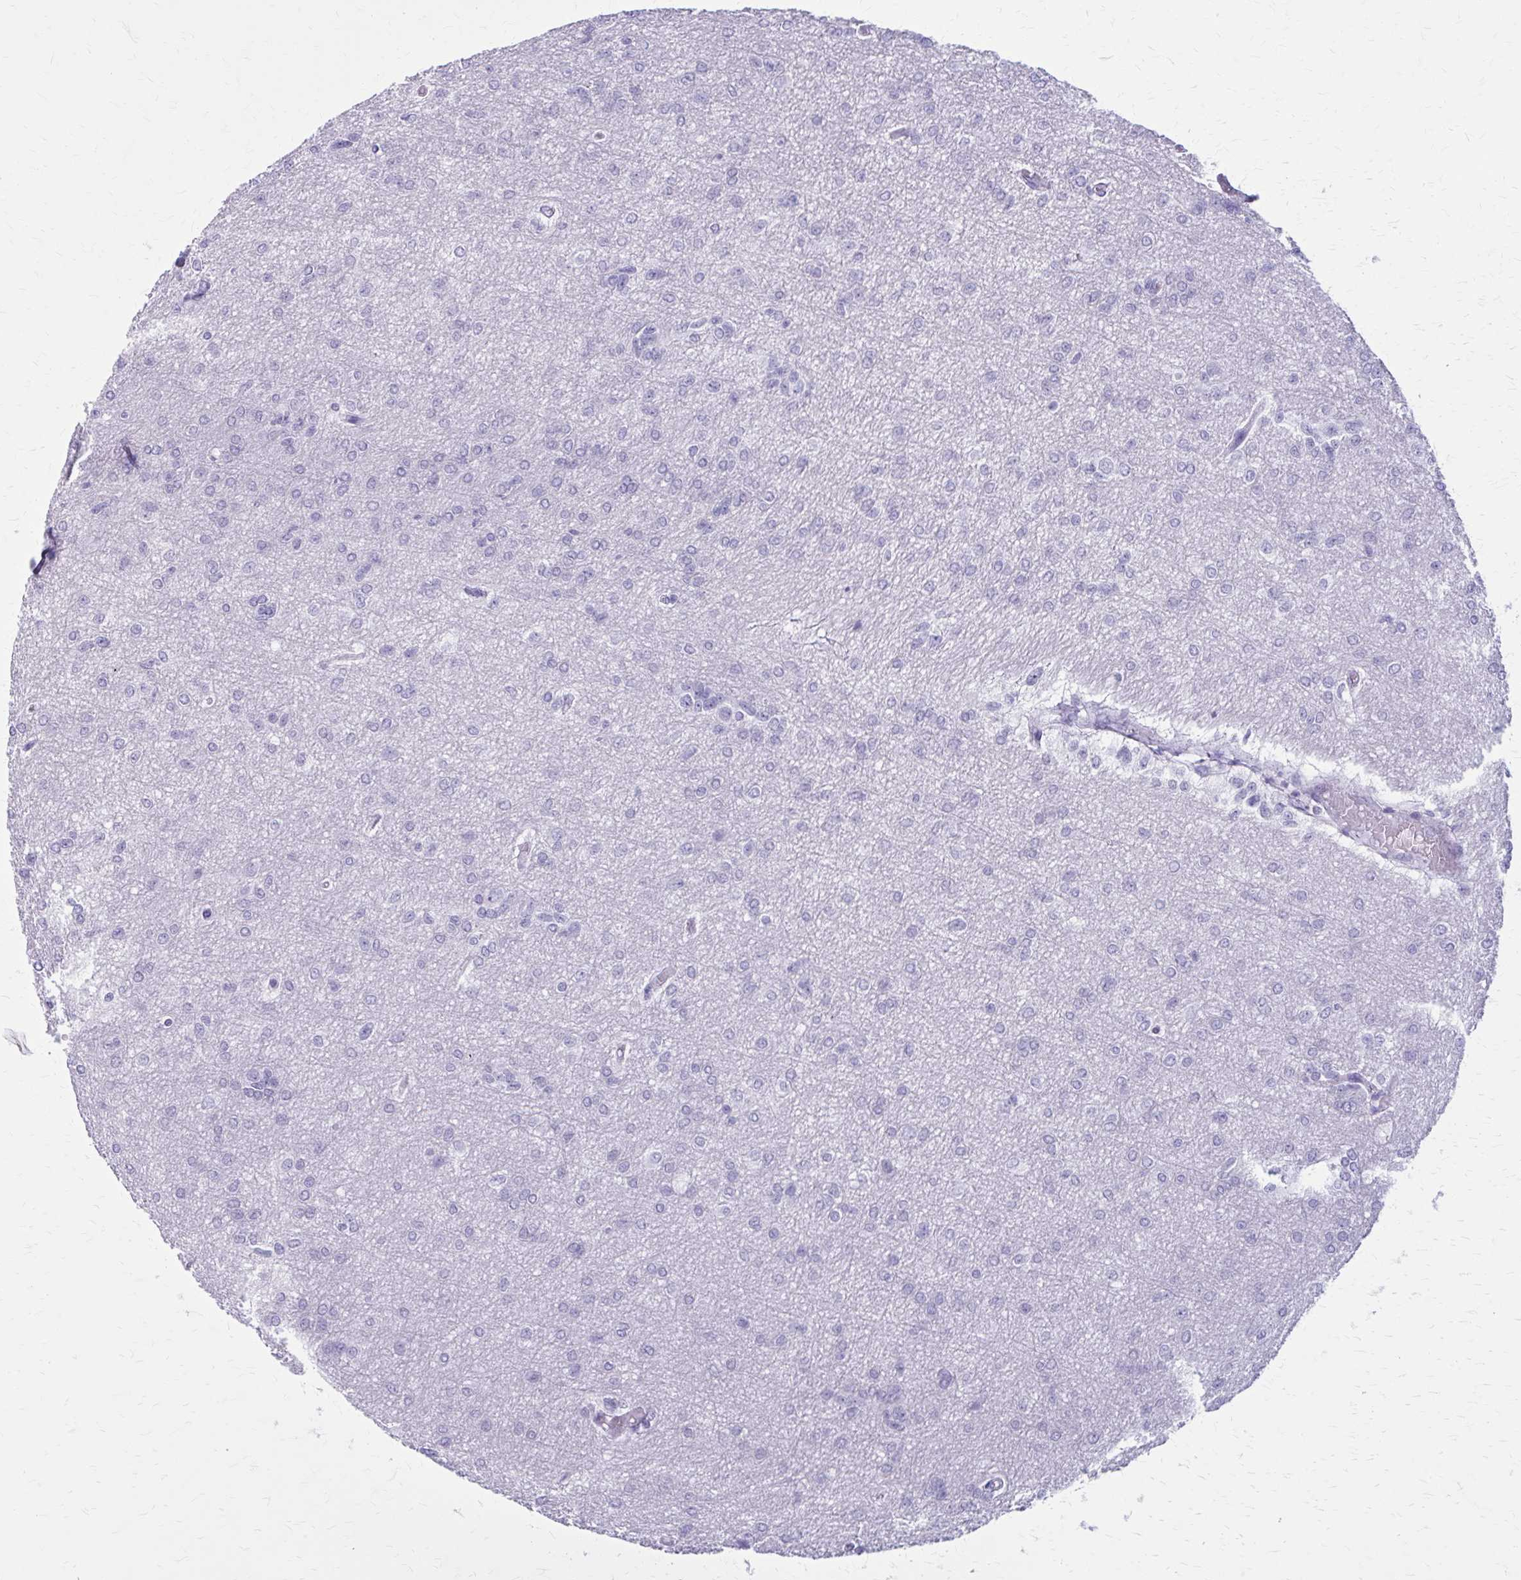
{"staining": {"intensity": "negative", "quantity": "none", "location": "none"}, "tissue": "glioma", "cell_type": "Tumor cells", "image_type": "cancer", "snomed": [{"axis": "morphology", "description": "Glioma, malignant, Low grade"}, {"axis": "topography", "description": "Brain"}], "caption": "A histopathology image of glioma stained for a protein reveals no brown staining in tumor cells.", "gene": "ZDHHC7", "patient": {"sex": "male", "age": 26}}